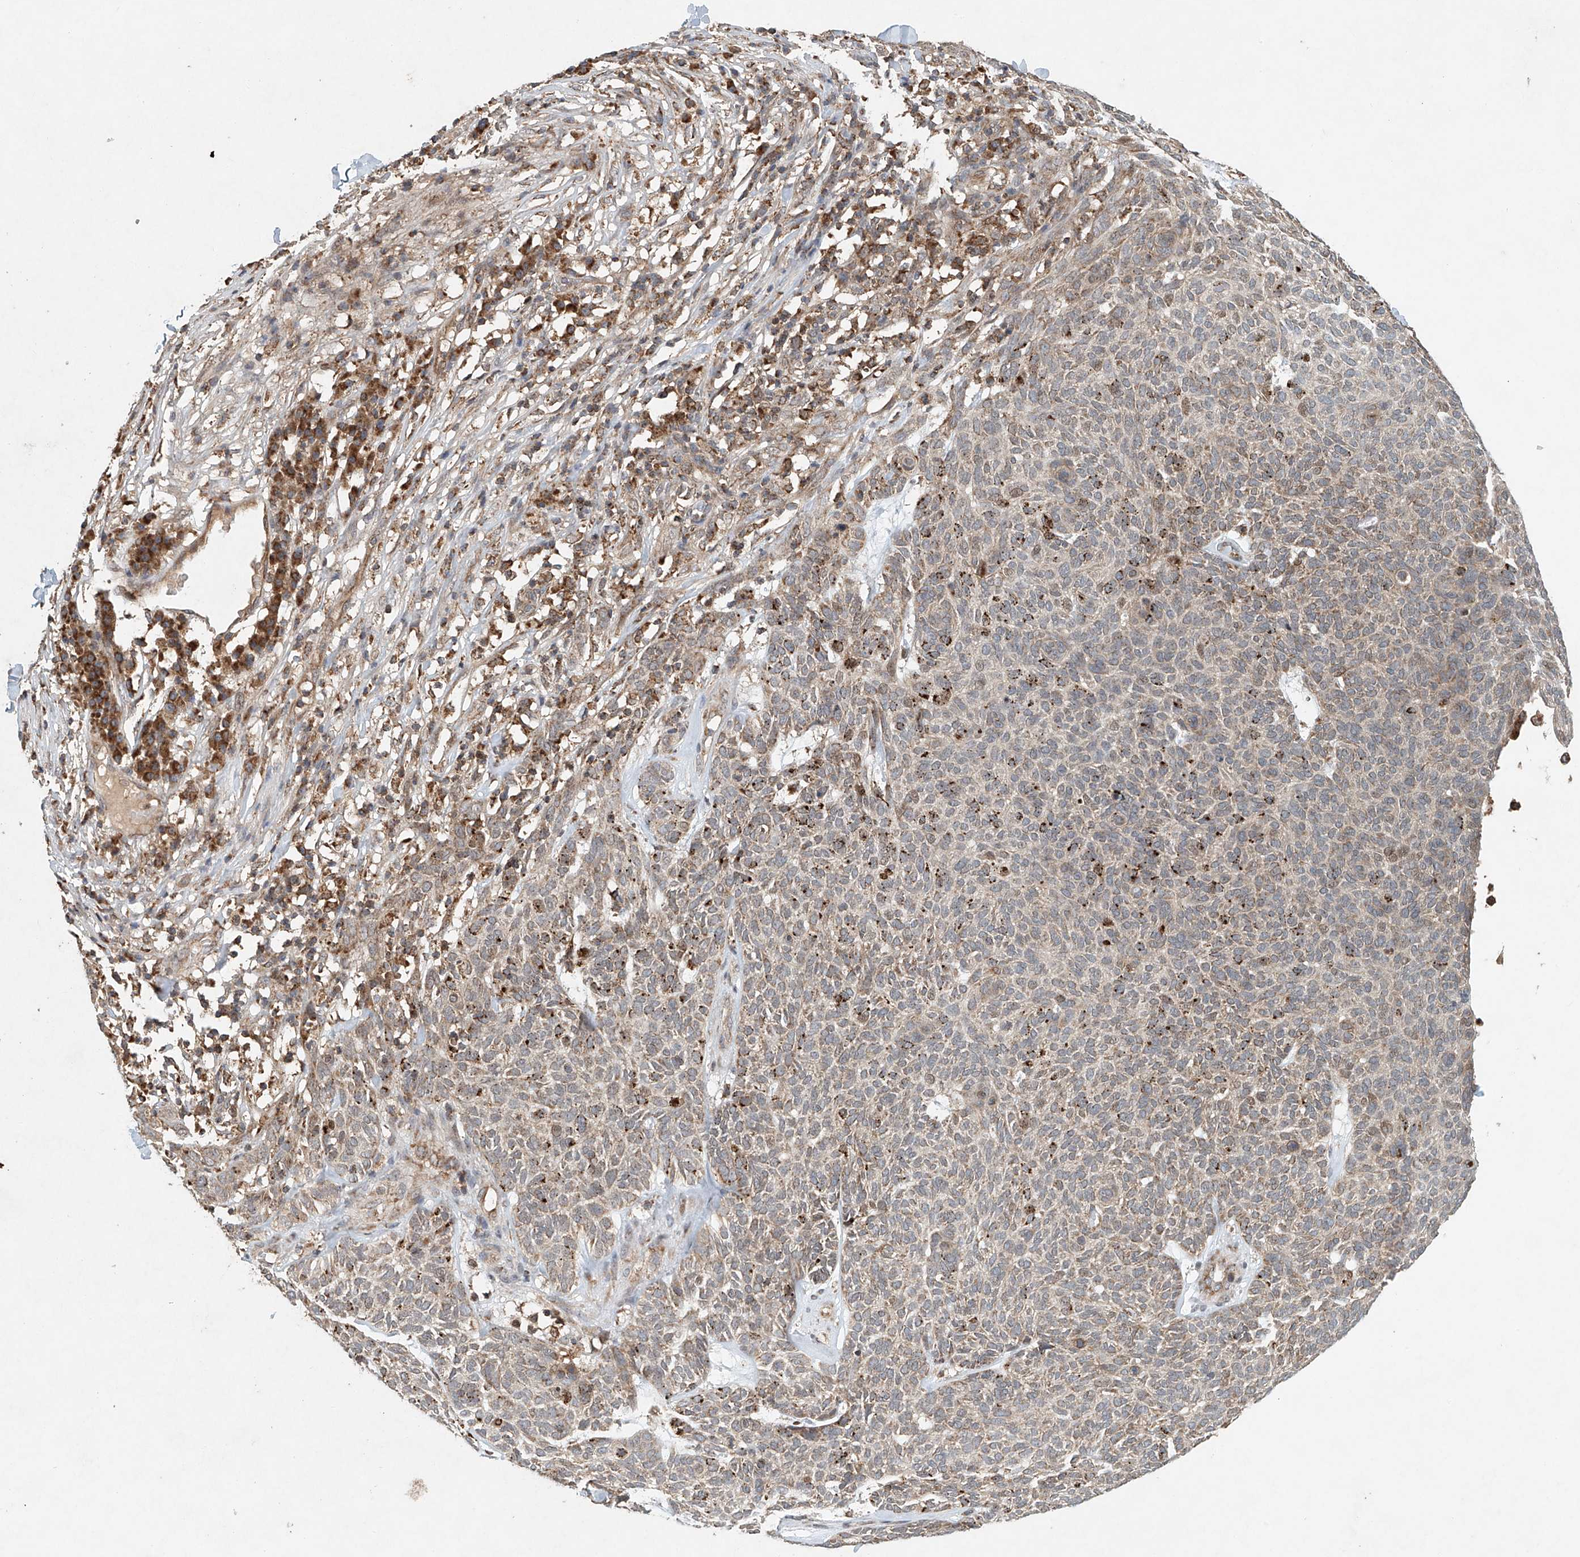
{"staining": {"intensity": "moderate", "quantity": "<25%", "location": "cytoplasmic/membranous"}, "tissue": "skin cancer", "cell_type": "Tumor cells", "image_type": "cancer", "snomed": [{"axis": "morphology", "description": "Squamous cell carcinoma, NOS"}, {"axis": "topography", "description": "Skin"}], "caption": "A low amount of moderate cytoplasmic/membranous expression is appreciated in about <25% of tumor cells in skin squamous cell carcinoma tissue.", "gene": "DCAF11", "patient": {"sex": "female", "age": 90}}